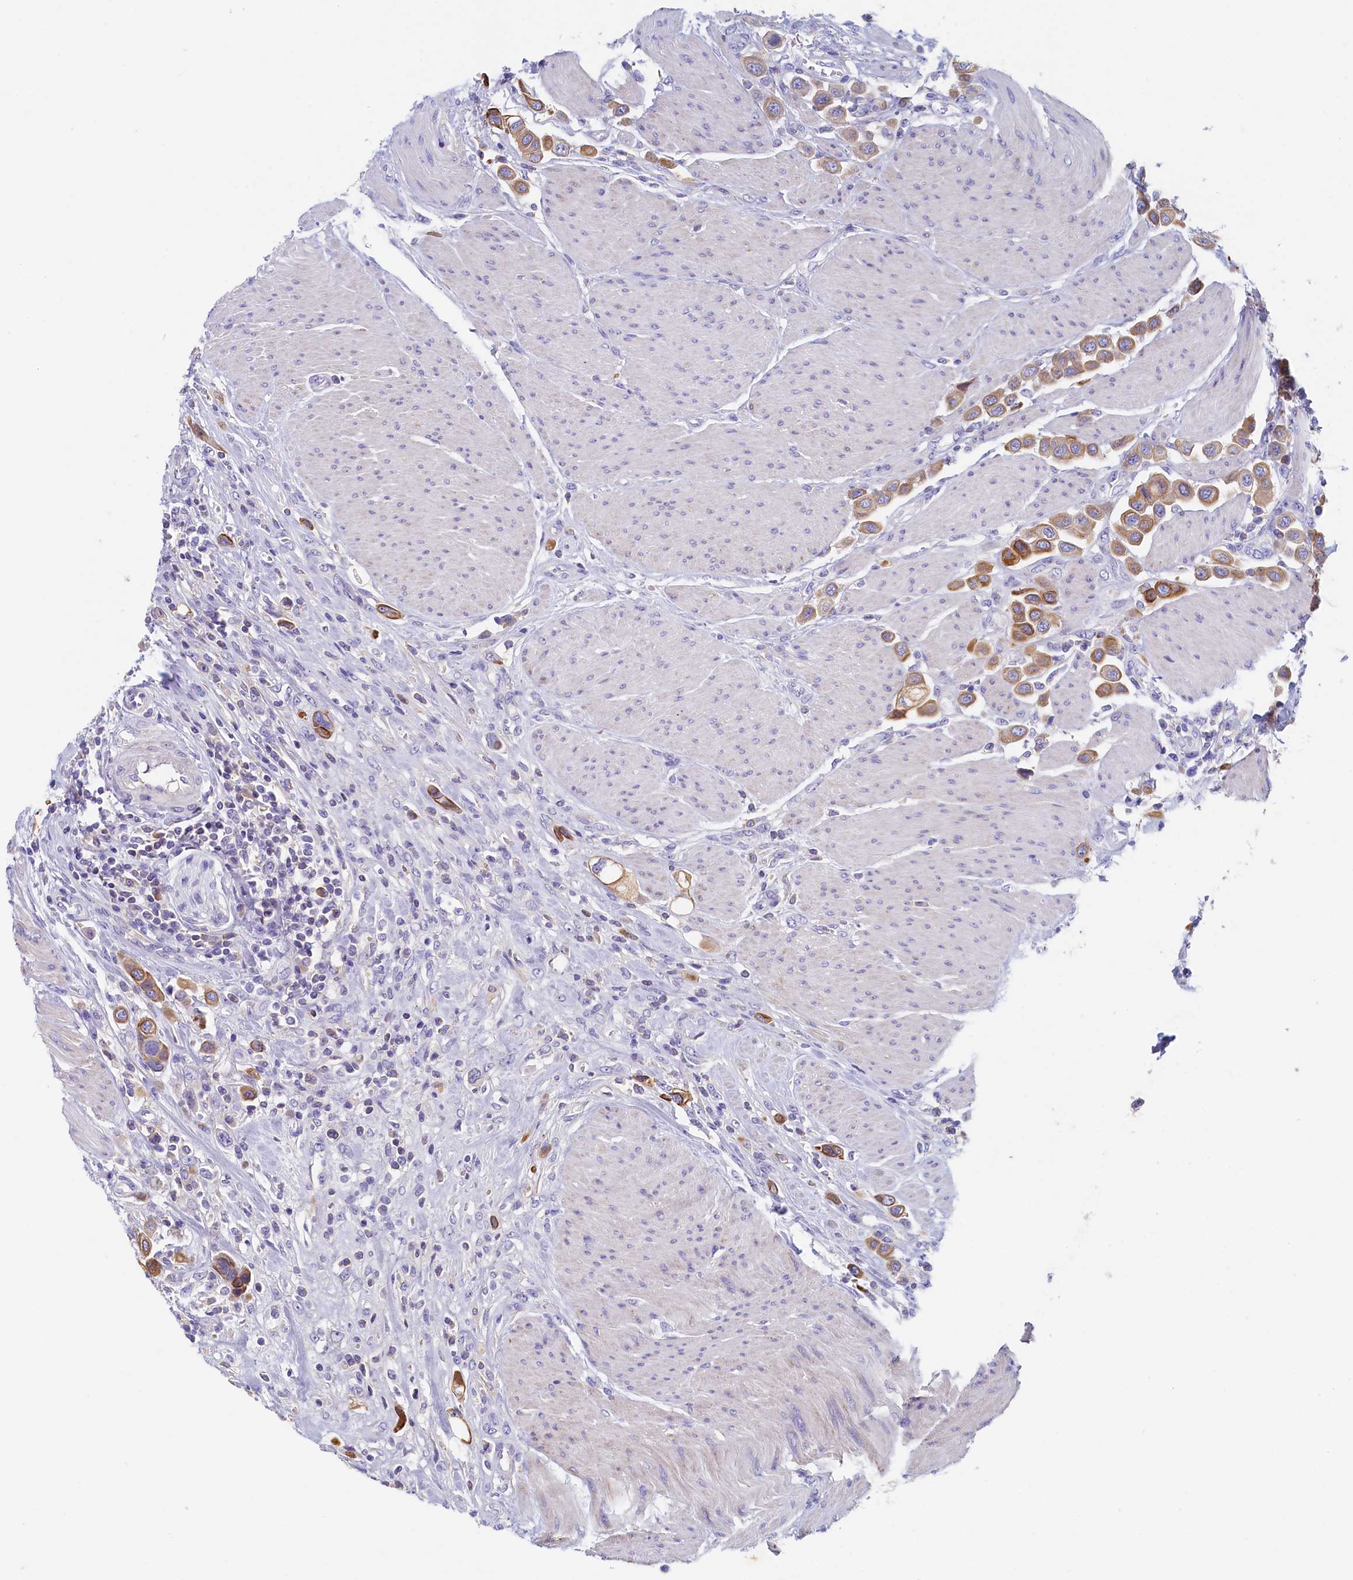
{"staining": {"intensity": "moderate", "quantity": ">75%", "location": "cytoplasmic/membranous"}, "tissue": "urothelial cancer", "cell_type": "Tumor cells", "image_type": "cancer", "snomed": [{"axis": "morphology", "description": "Urothelial carcinoma, High grade"}, {"axis": "topography", "description": "Urinary bladder"}], "caption": "A brown stain labels moderate cytoplasmic/membranous expression of a protein in human urothelial cancer tumor cells. Nuclei are stained in blue.", "gene": "GUCA1C", "patient": {"sex": "male", "age": 50}}